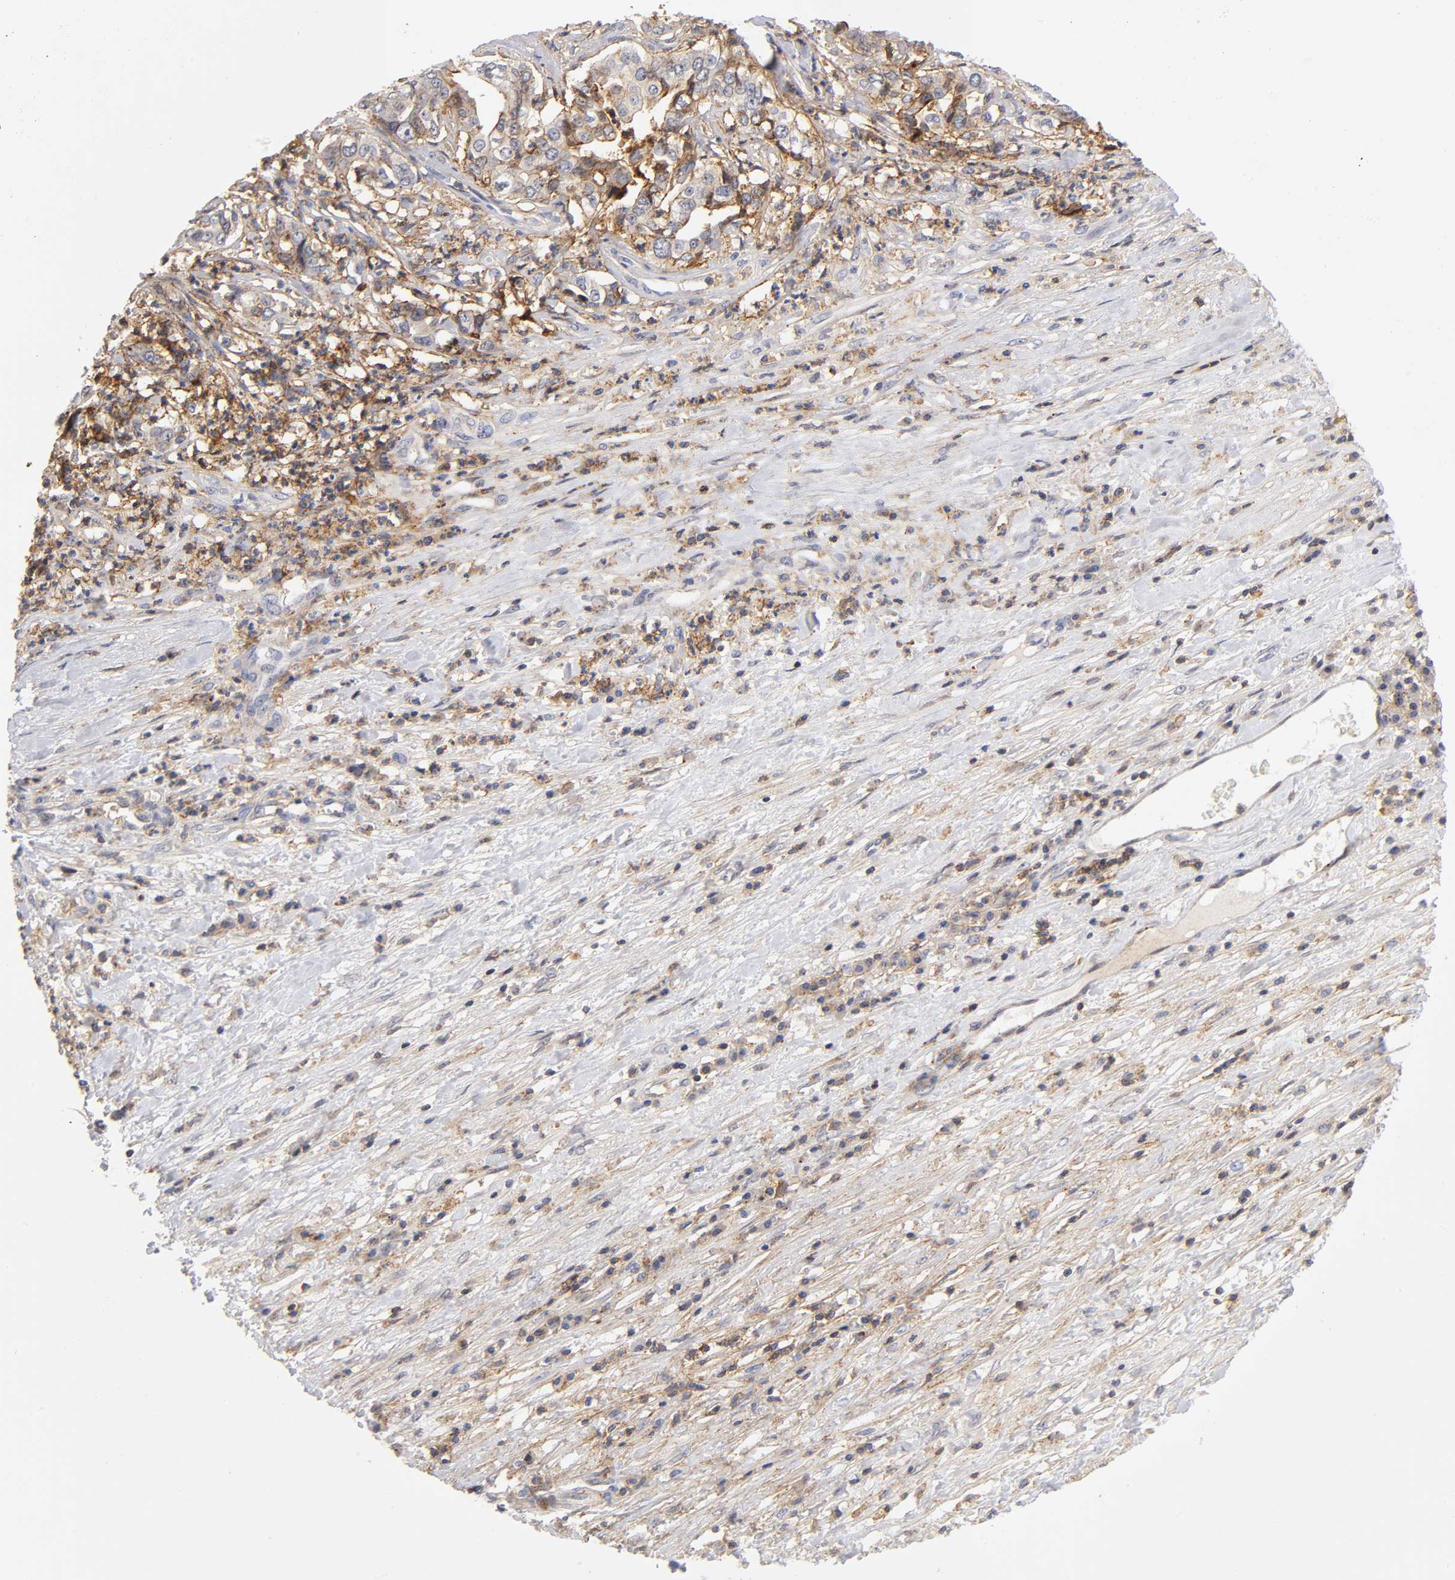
{"staining": {"intensity": "moderate", "quantity": ">75%", "location": "cytoplasmic/membranous"}, "tissue": "liver cancer", "cell_type": "Tumor cells", "image_type": "cancer", "snomed": [{"axis": "morphology", "description": "Cholangiocarcinoma"}, {"axis": "topography", "description": "Liver"}], "caption": "There is medium levels of moderate cytoplasmic/membranous staining in tumor cells of liver cancer (cholangiocarcinoma), as demonstrated by immunohistochemical staining (brown color).", "gene": "ANXA7", "patient": {"sex": "female", "age": 61}}